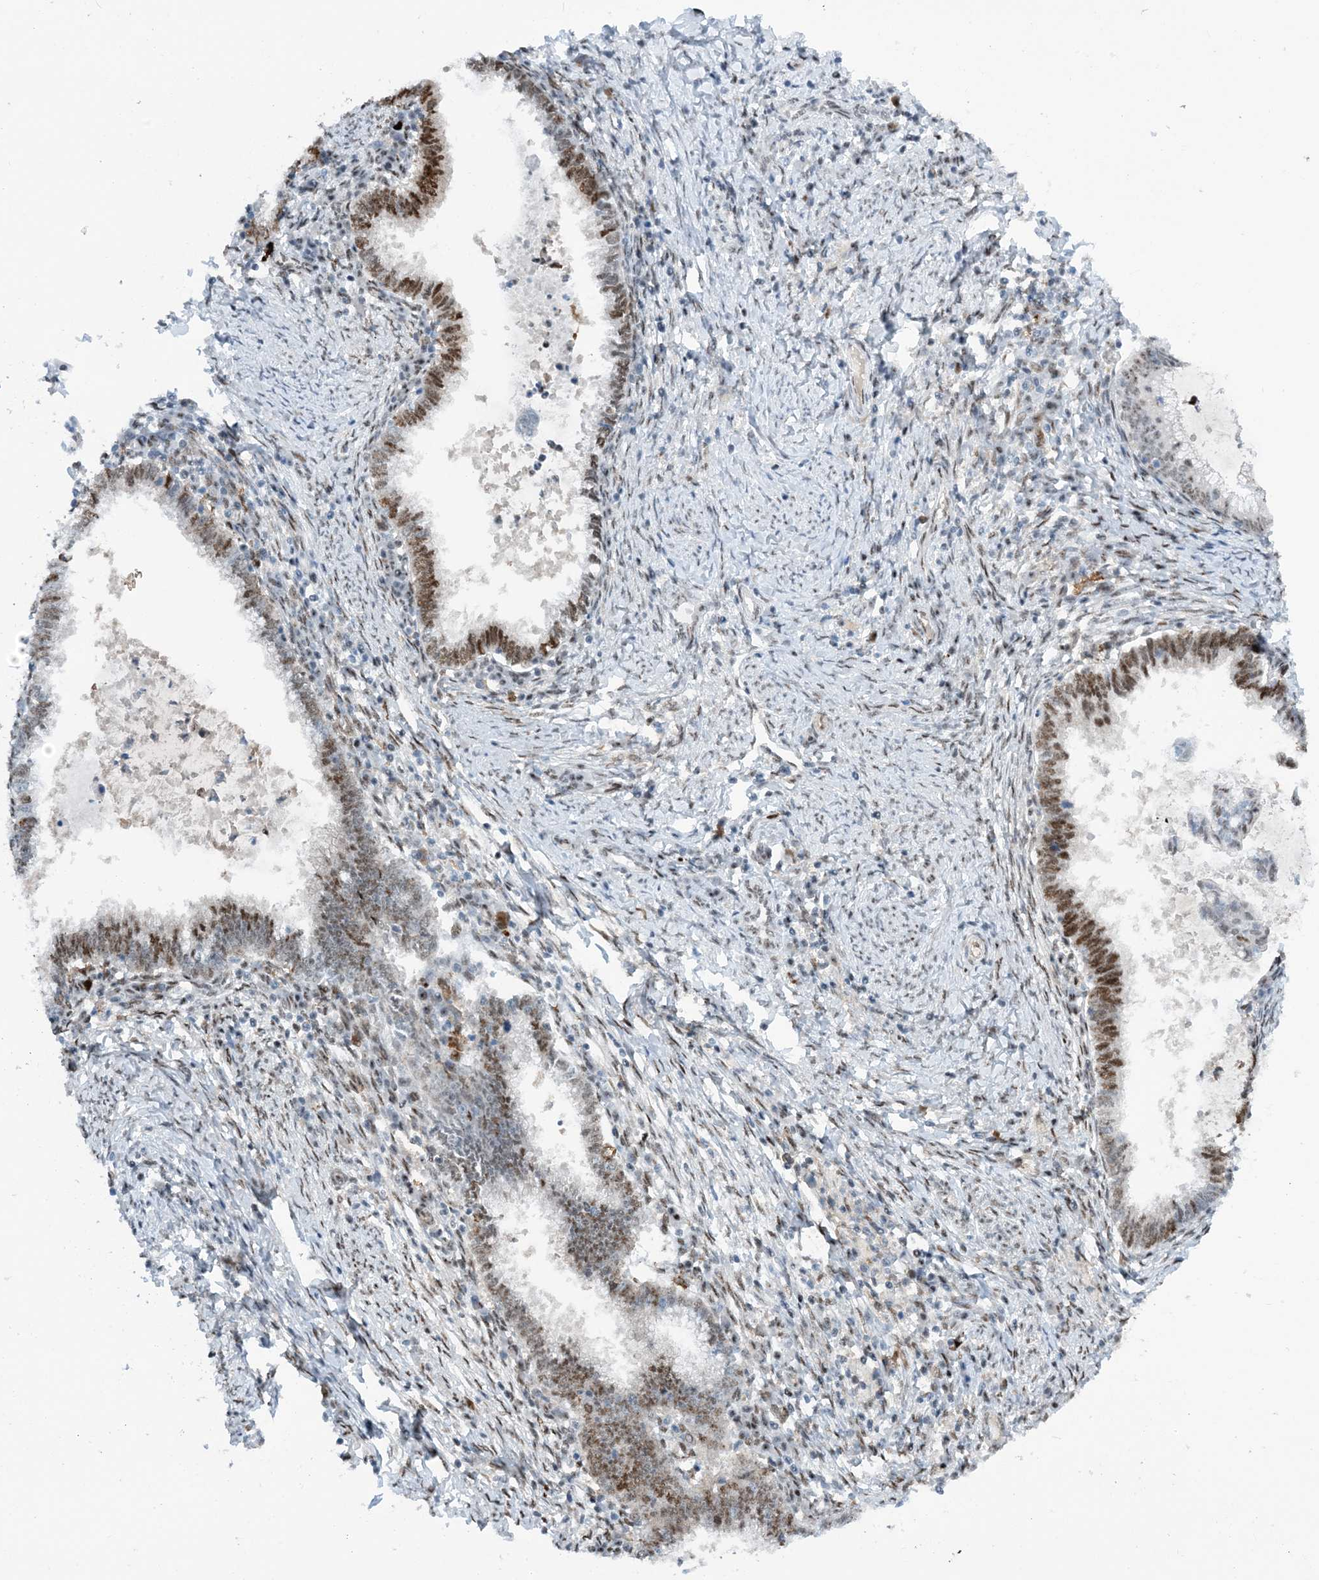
{"staining": {"intensity": "moderate", "quantity": "25%-75%", "location": "nuclear"}, "tissue": "cervical cancer", "cell_type": "Tumor cells", "image_type": "cancer", "snomed": [{"axis": "morphology", "description": "Adenocarcinoma, NOS"}, {"axis": "topography", "description": "Cervix"}], "caption": "Cervical adenocarcinoma tissue demonstrates moderate nuclear positivity in about 25%-75% of tumor cells, visualized by immunohistochemistry.", "gene": "HEMK1", "patient": {"sex": "female", "age": 36}}